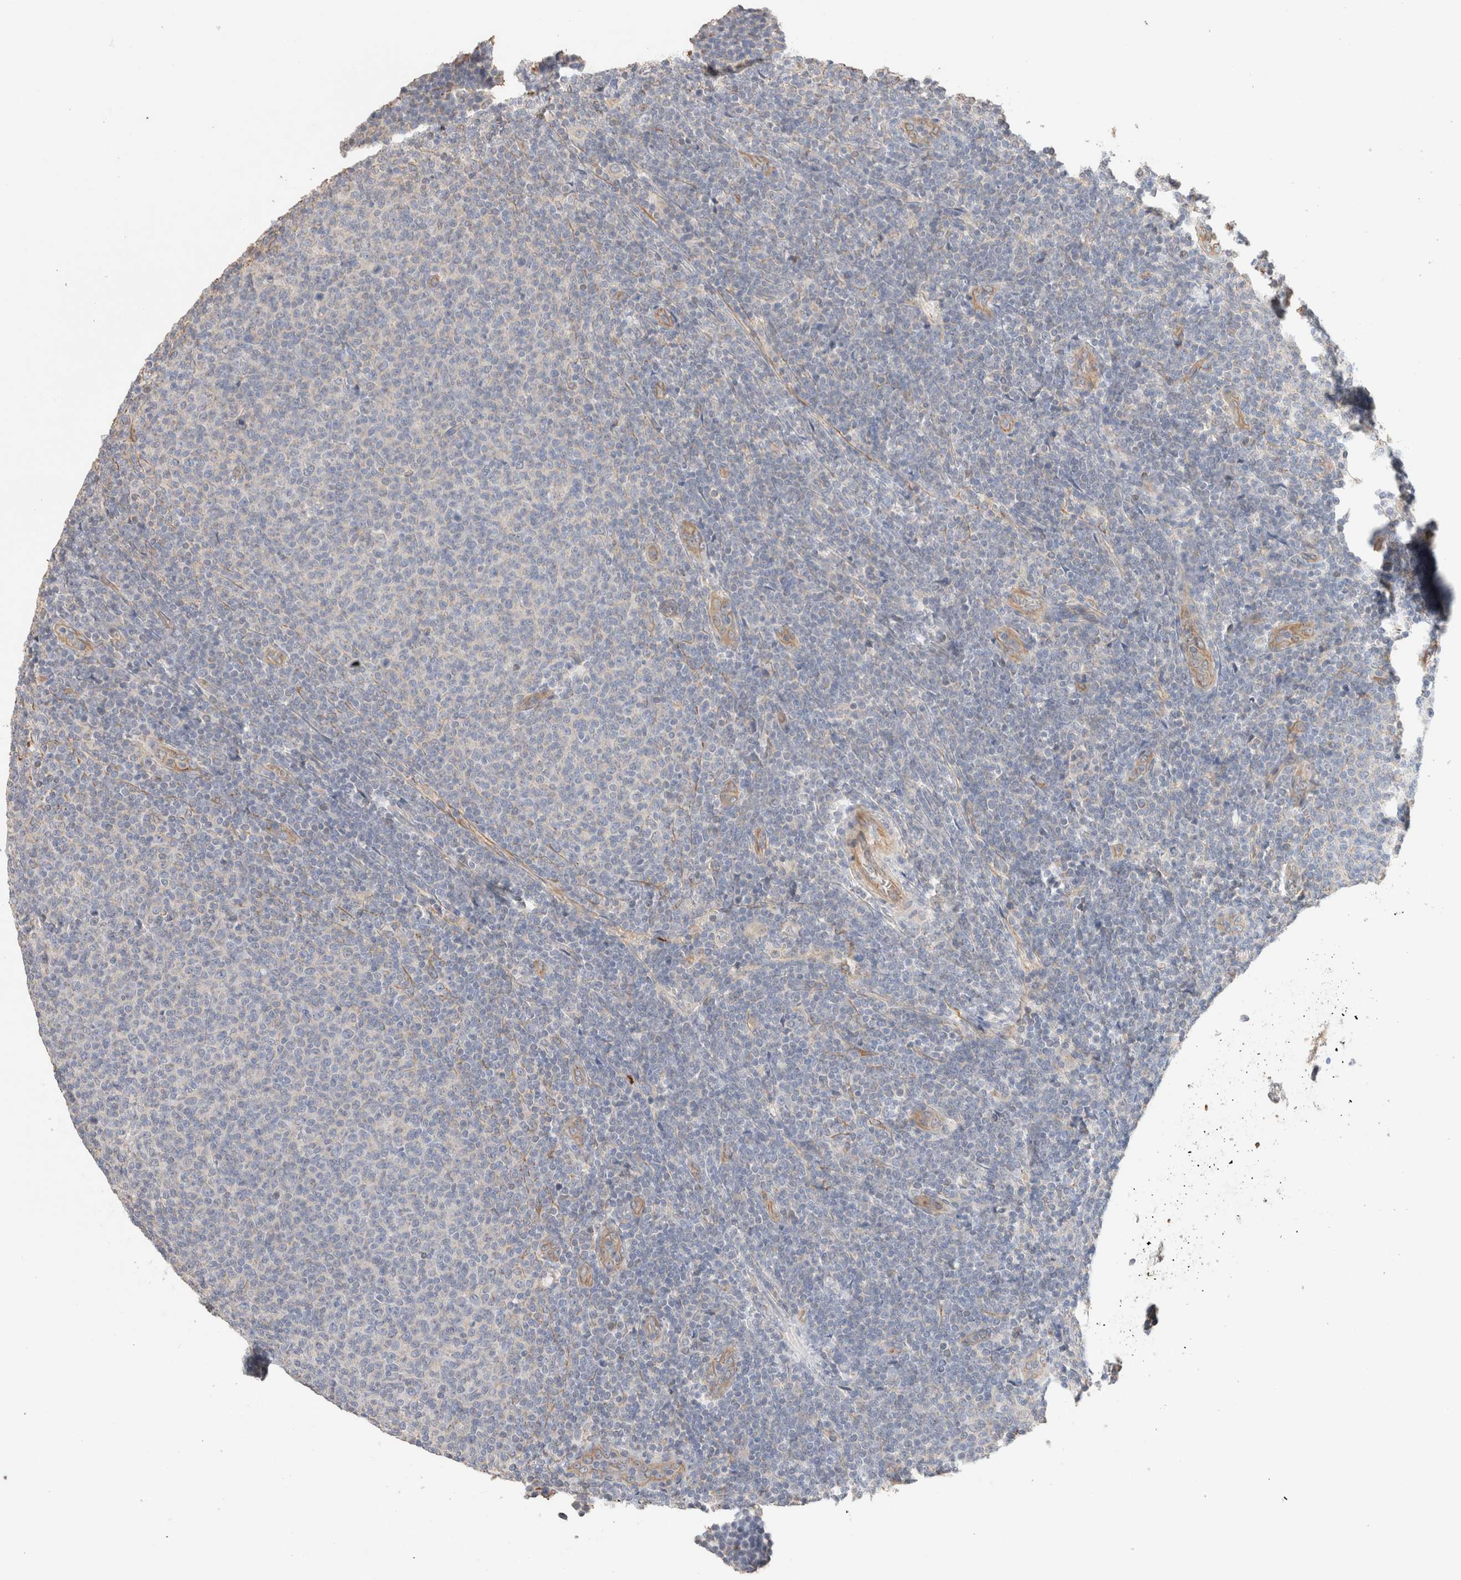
{"staining": {"intensity": "negative", "quantity": "none", "location": "none"}, "tissue": "lymphoma", "cell_type": "Tumor cells", "image_type": "cancer", "snomed": [{"axis": "morphology", "description": "Malignant lymphoma, non-Hodgkin's type, Low grade"}, {"axis": "topography", "description": "Lymph node"}], "caption": "A micrograph of lymphoma stained for a protein shows no brown staining in tumor cells.", "gene": "PROS1", "patient": {"sex": "male", "age": 66}}